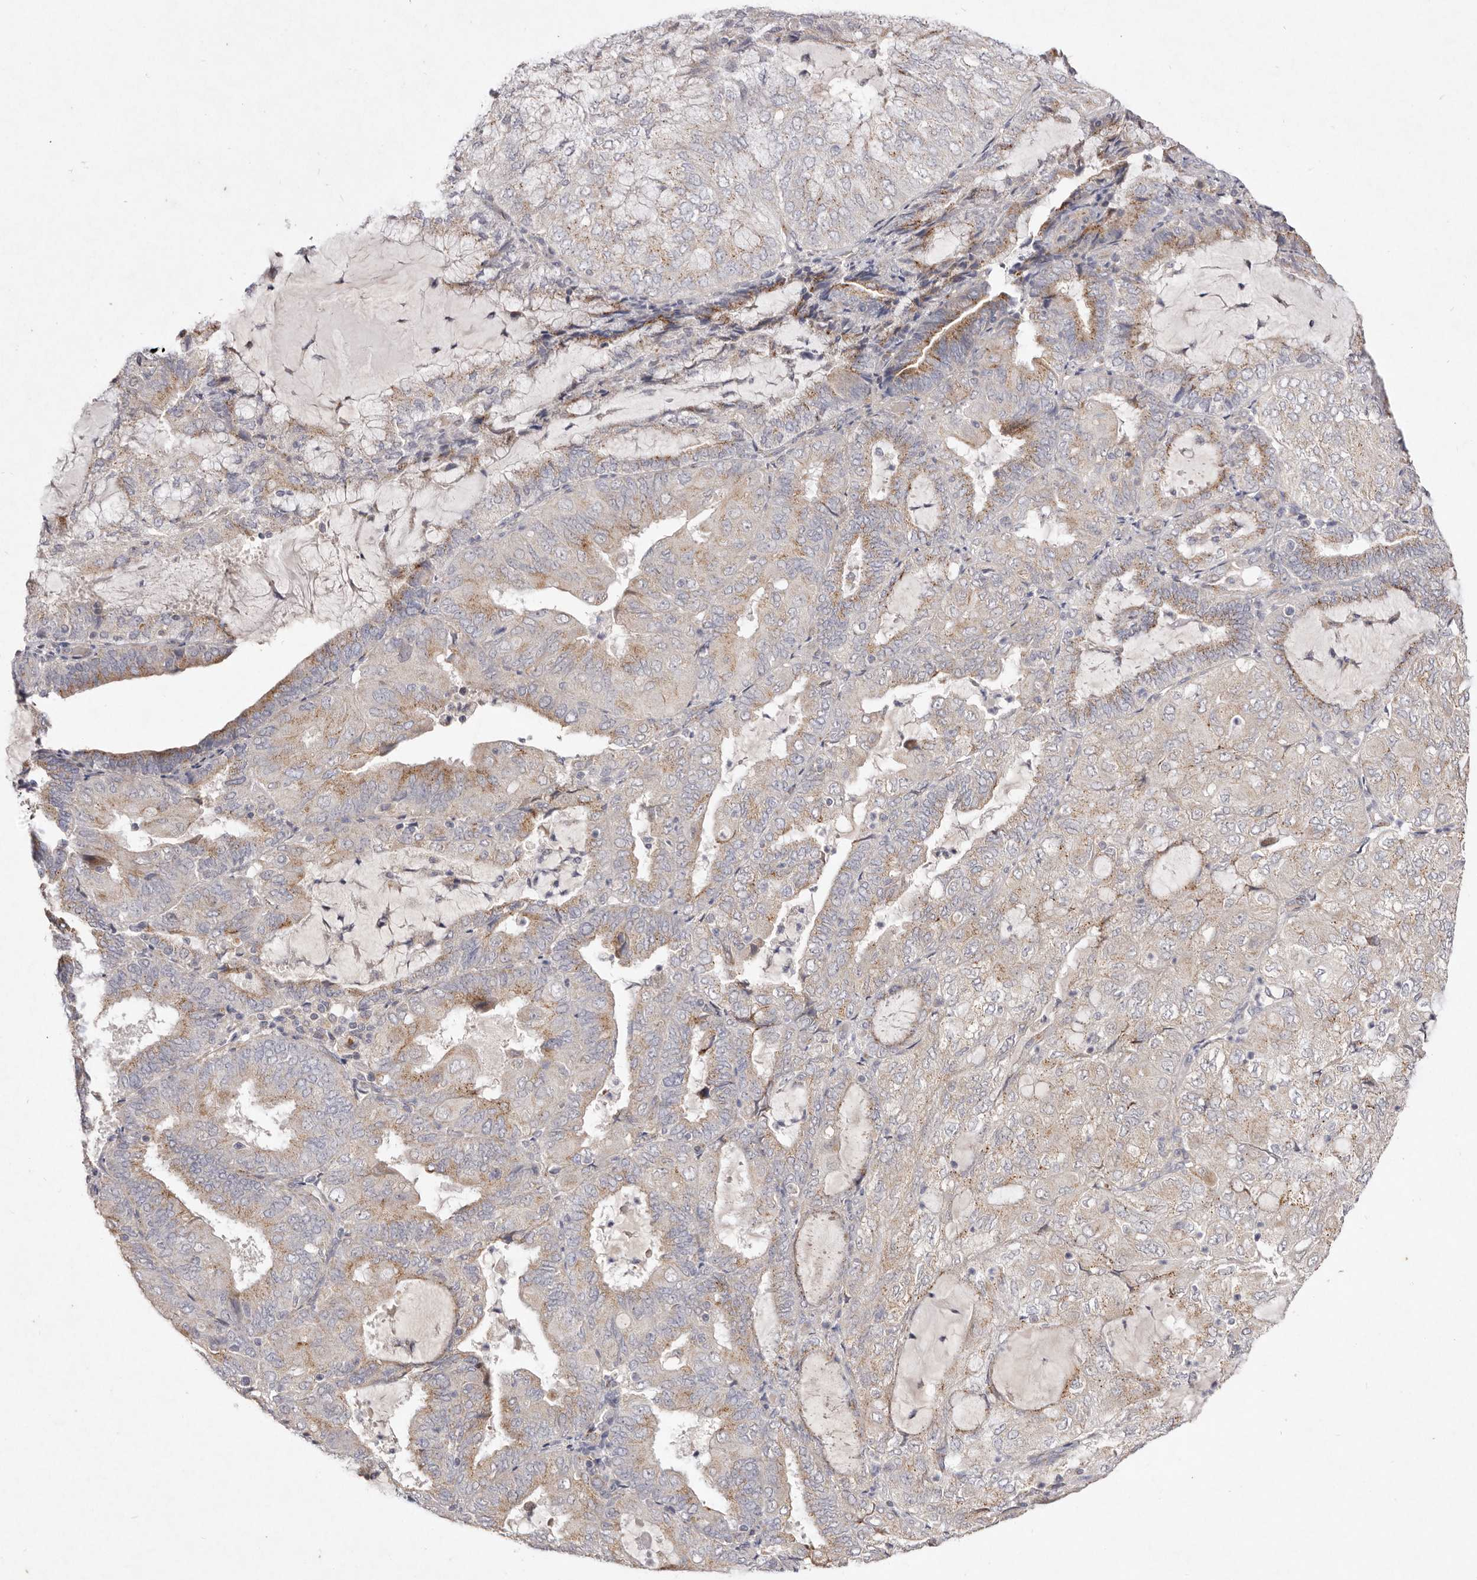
{"staining": {"intensity": "moderate", "quantity": "25%-75%", "location": "cytoplasmic/membranous"}, "tissue": "endometrial cancer", "cell_type": "Tumor cells", "image_type": "cancer", "snomed": [{"axis": "morphology", "description": "Adenocarcinoma, NOS"}, {"axis": "topography", "description": "Endometrium"}], "caption": "Protein expression analysis of endometrial cancer shows moderate cytoplasmic/membranous staining in approximately 25%-75% of tumor cells.", "gene": "USP24", "patient": {"sex": "female", "age": 81}}